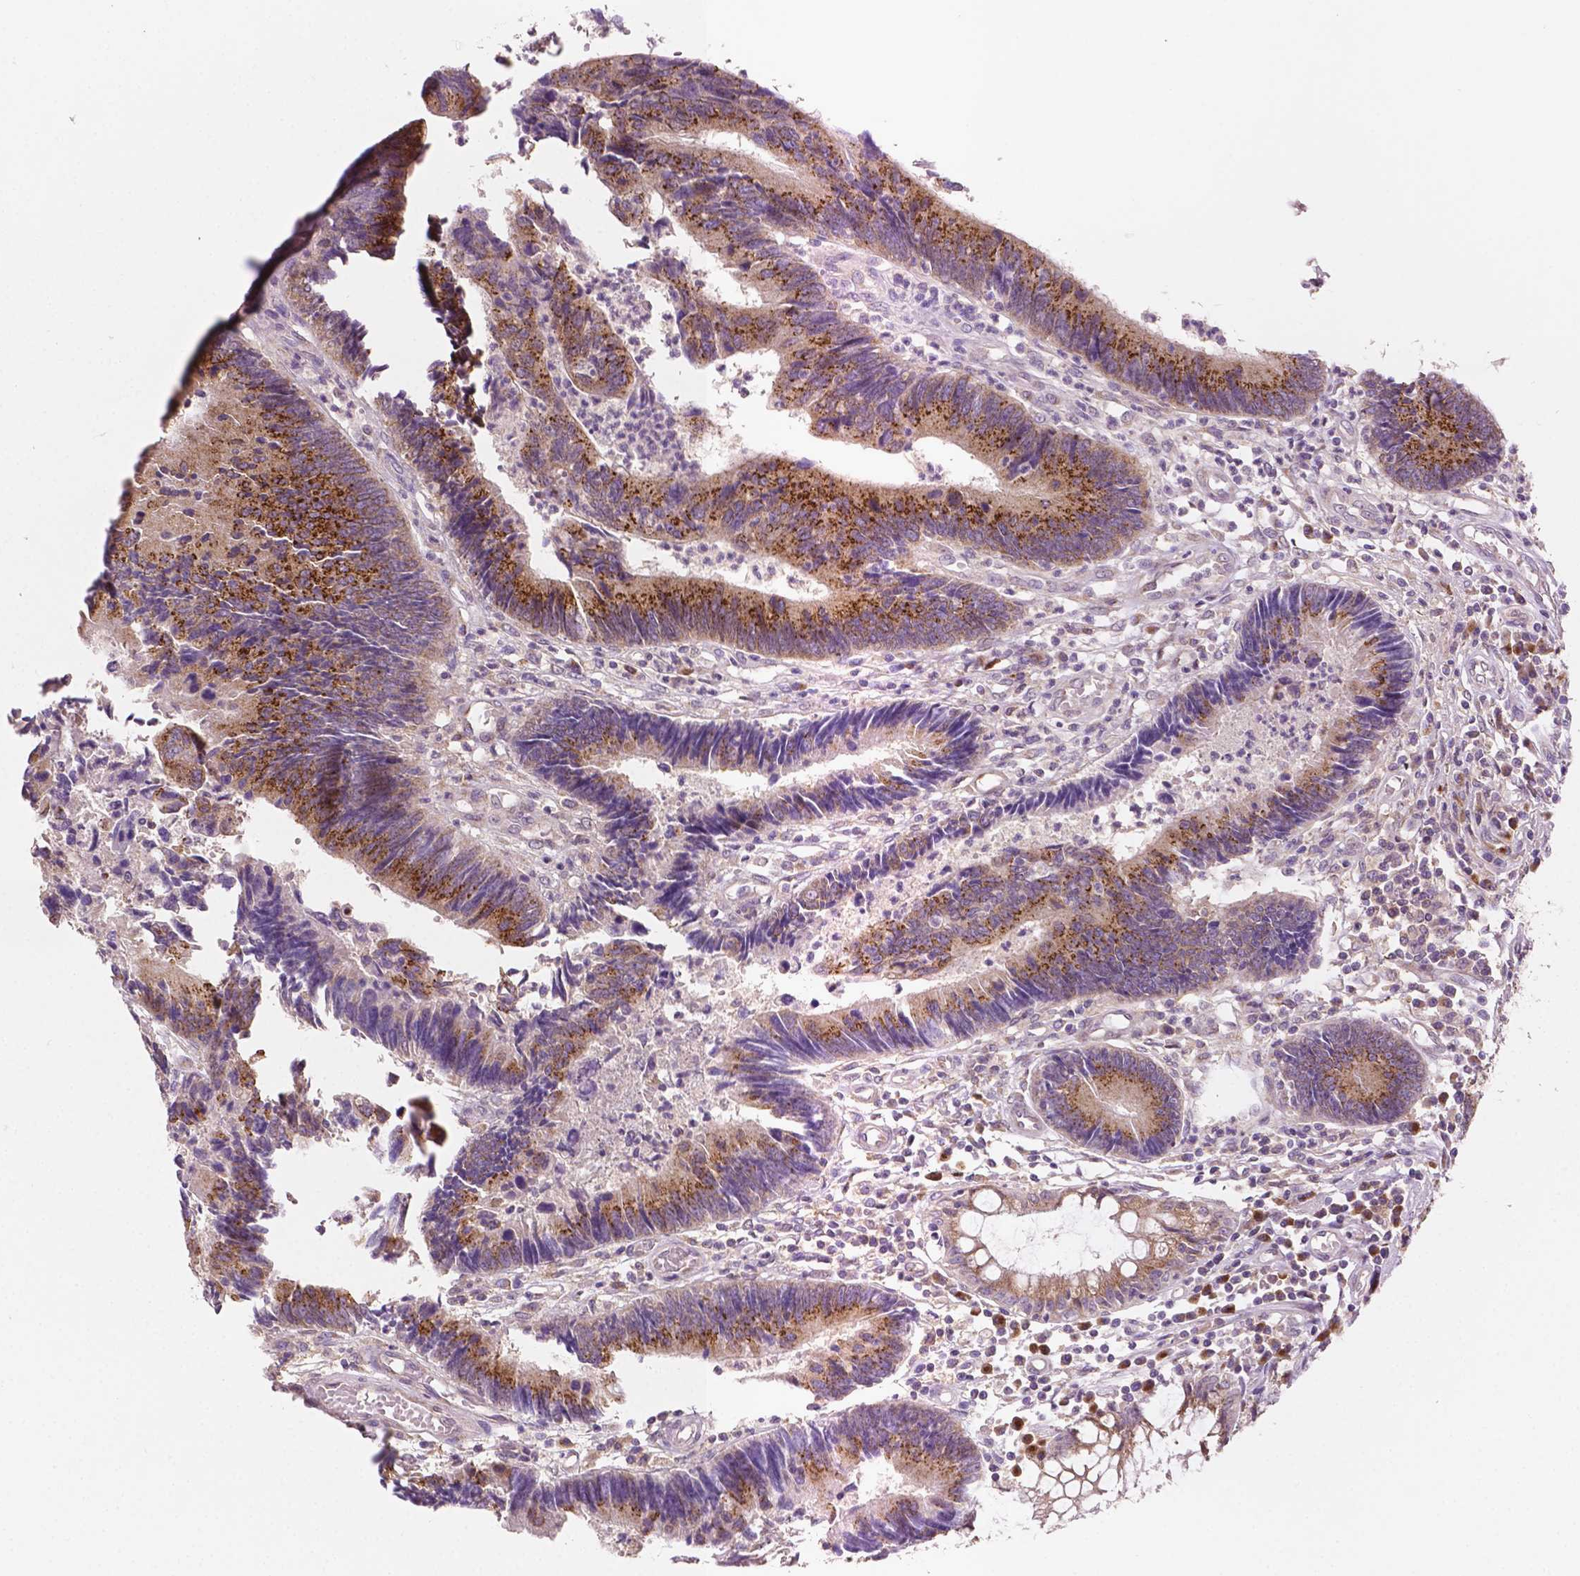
{"staining": {"intensity": "moderate", "quantity": ">75%", "location": "cytoplasmic/membranous"}, "tissue": "colorectal cancer", "cell_type": "Tumor cells", "image_type": "cancer", "snomed": [{"axis": "morphology", "description": "Adenocarcinoma, NOS"}, {"axis": "topography", "description": "Colon"}], "caption": "The histopathology image exhibits a brown stain indicating the presence of a protein in the cytoplasmic/membranous of tumor cells in colorectal adenocarcinoma.", "gene": "EBAG9", "patient": {"sex": "female", "age": 67}}